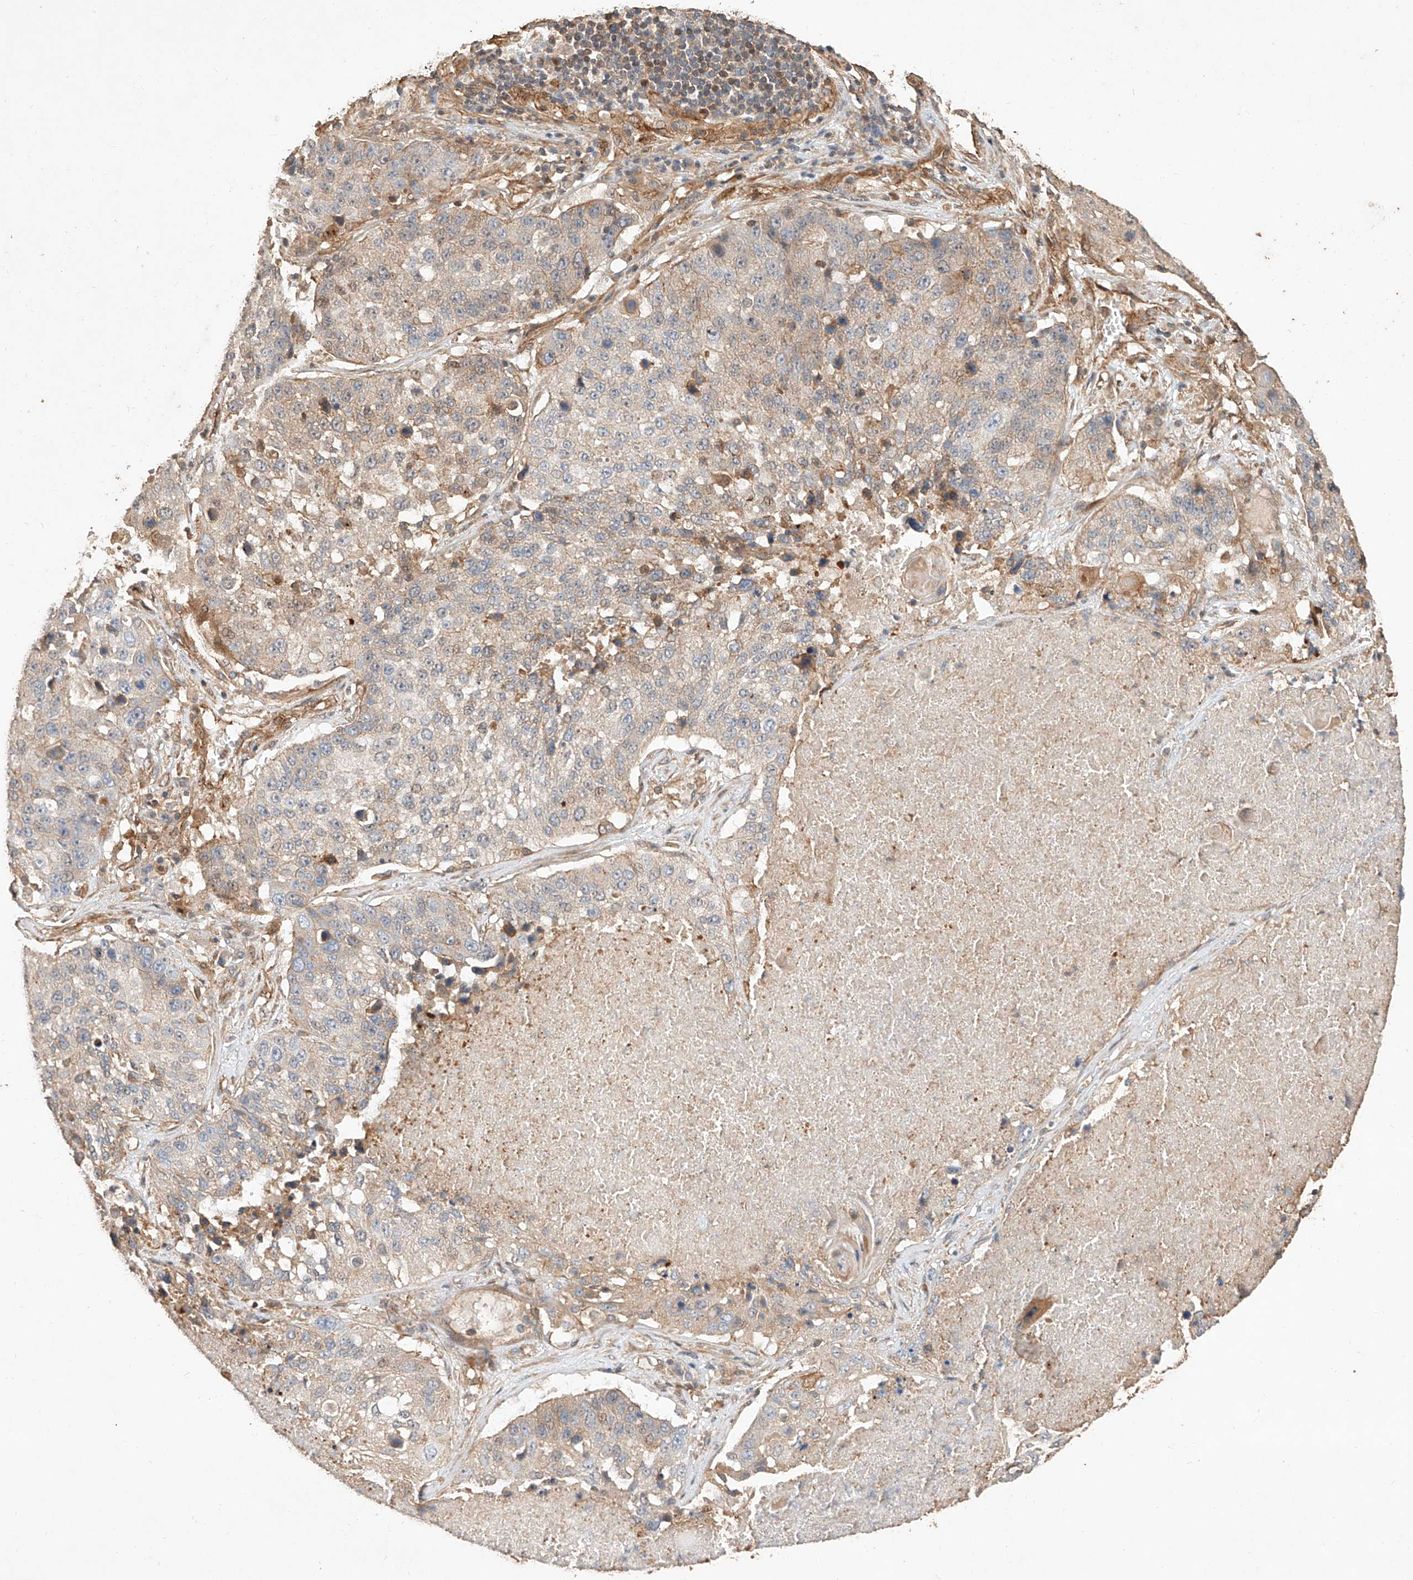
{"staining": {"intensity": "moderate", "quantity": "<25%", "location": "cytoplasmic/membranous"}, "tissue": "lung cancer", "cell_type": "Tumor cells", "image_type": "cancer", "snomed": [{"axis": "morphology", "description": "Squamous cell carcinoma, NOS"}, {"axis": "topography", "description": "Lung"}], "caption": "Protein expression analysis of human squamous cell carcinoma (lung) reveals moderate cytoplasmic/membranous staining in approximately <25% of tumor cells.", "gene": "GHDC", "patient": {"sex": "male", "age": 61}}